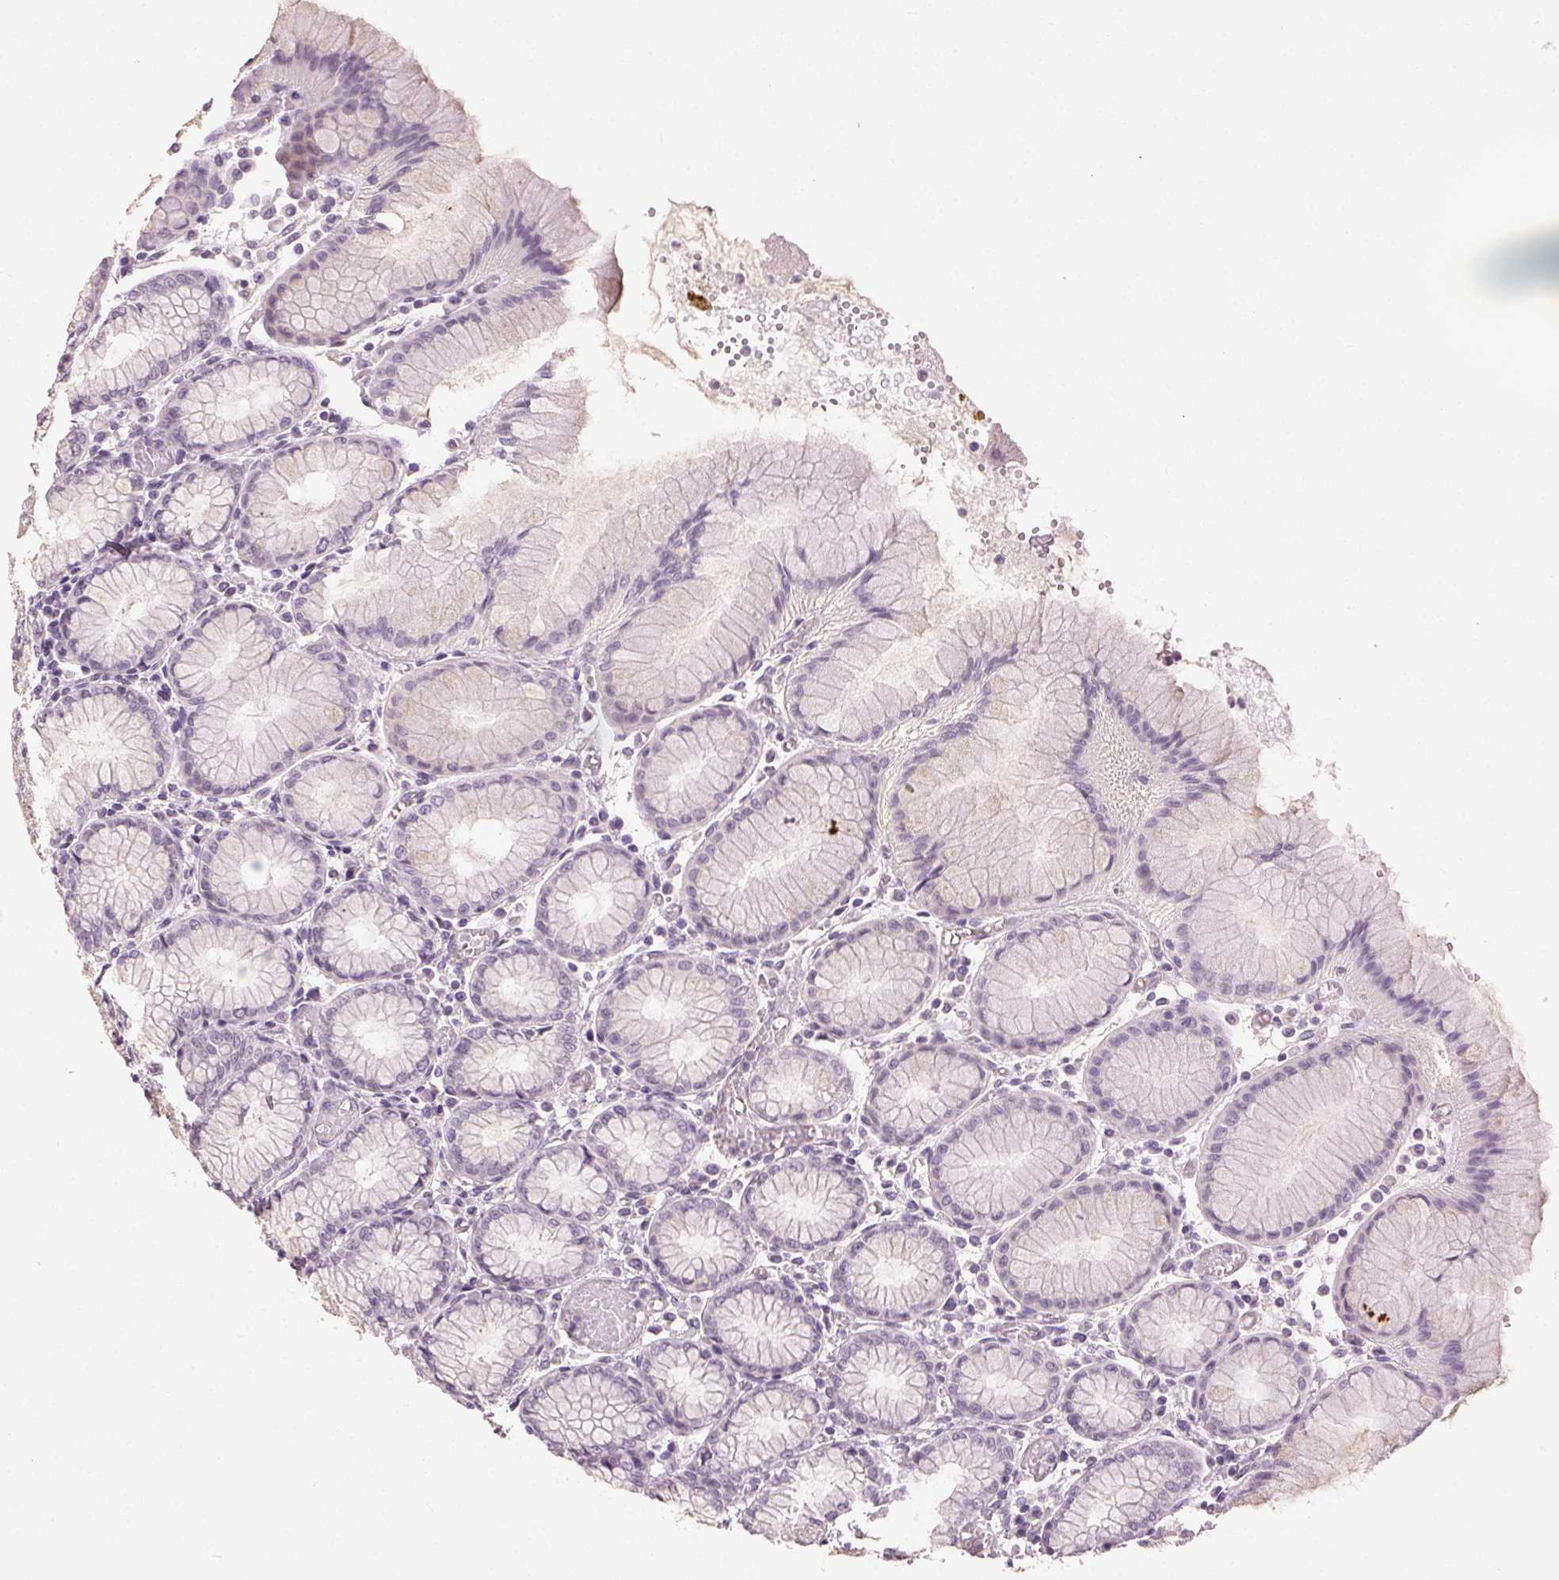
{"staining": {"intensity": "negative", "quantity": "none", "location": "none"}, "tissue": "stomach", "cell_type": "Glandular cells", "image_type": "normal", "snomed": [{"axis": "morphology", "description": "Normal tissue, NOS"}, {"axis": "topography", "description": "Stomach"}], "caption": "IHC of unremarkable stomach demonstrates no staining in glandular cells.", "gene": "CLTRN", "patient": {"sex": "female", "age": 57}}